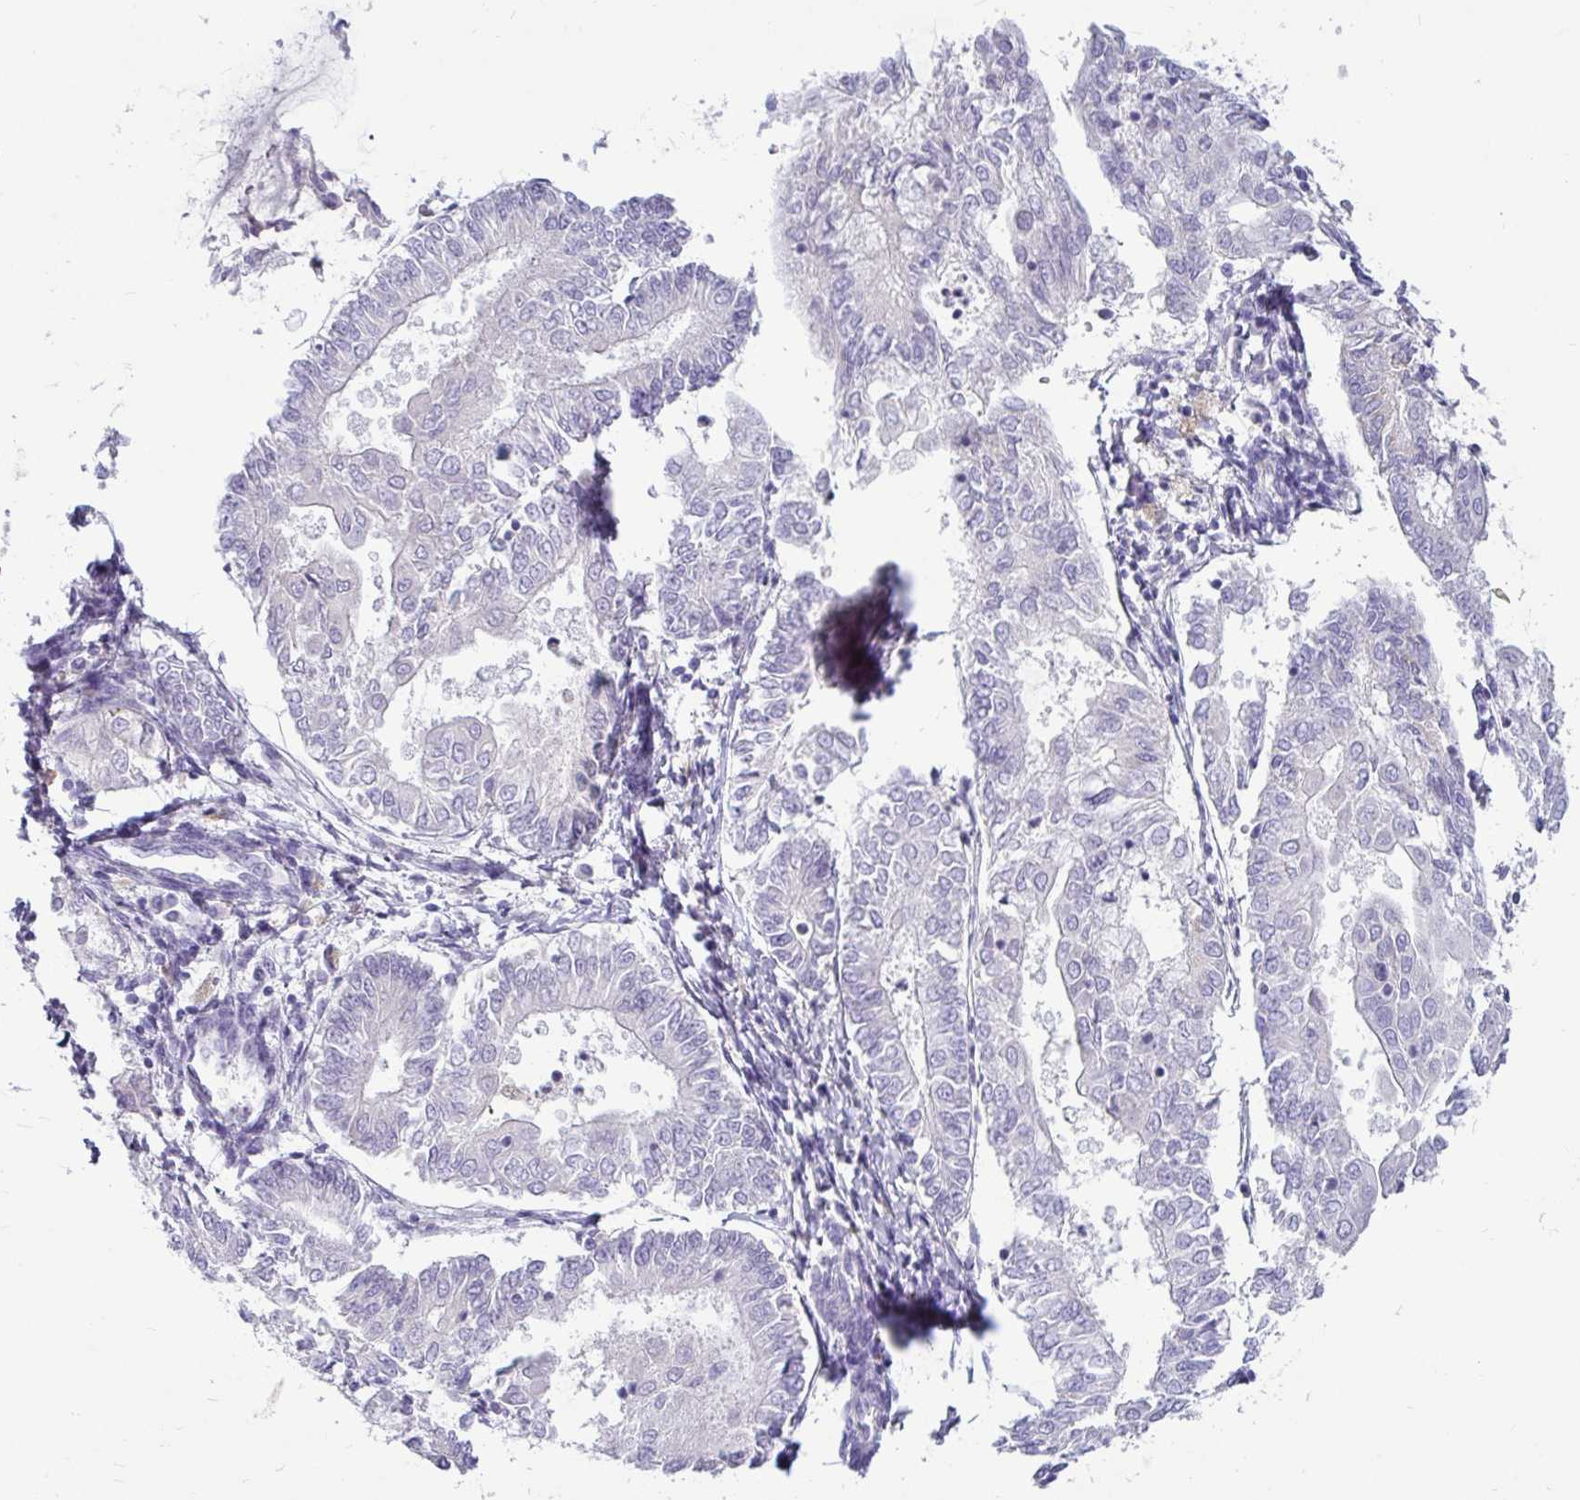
{"staining": {"intensity": "negative", "quantity": "none", "location": "none"}, "tissue": "endometrial cancer", "cell_type": "Tumor cells", "image_type": "cancer", "snomed": [{"axis": "morphology", "description": "Adenocarcinoma, NOS"}, {"axis": "topography", "description": "Endometrium"}], "caption": "An image of human endometrial cancer is negative for staining in tumor cells.", "gene": "CTSZ", "patient": {"sex": "female", "age": 68}}